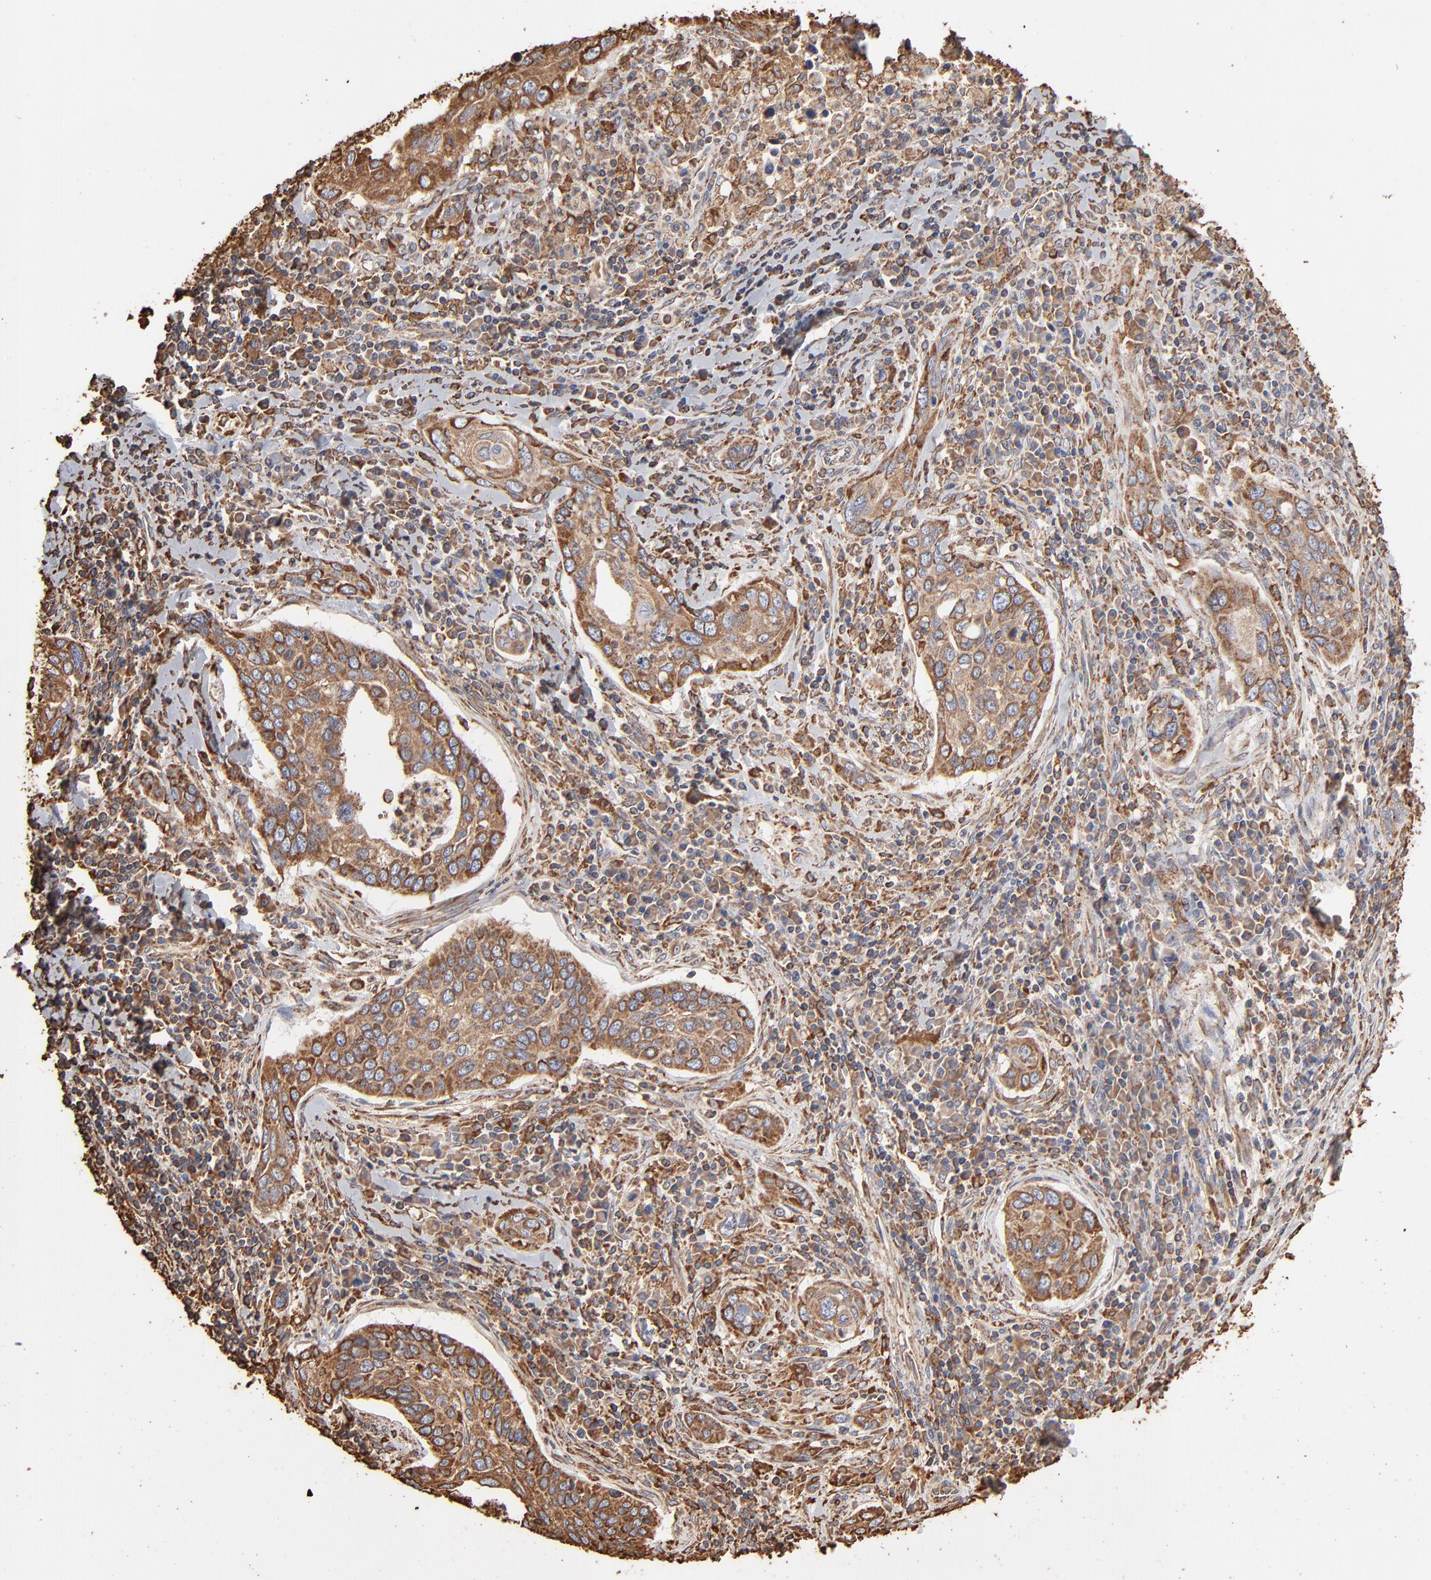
{"staining": {"intensity": "moderate", "quantity": ">75%", "location": "cytoplasmic/membranous"}, "tissue": "cervical cancer", "cell_type": "Tumor cells", "image_type": "cancer", "snomed": [{"axis": "morphology", "description": "Squamous cell carcinoma, NOS"}, {"axis": "topography", "description": "Cervix"}], "caption": "Human cervical squamous cell carcinoma stained with a protein marker displays moderate staining in tumor cells.", "gene": "PDIA3", "patient": {"sex": "female", "age": 53}}